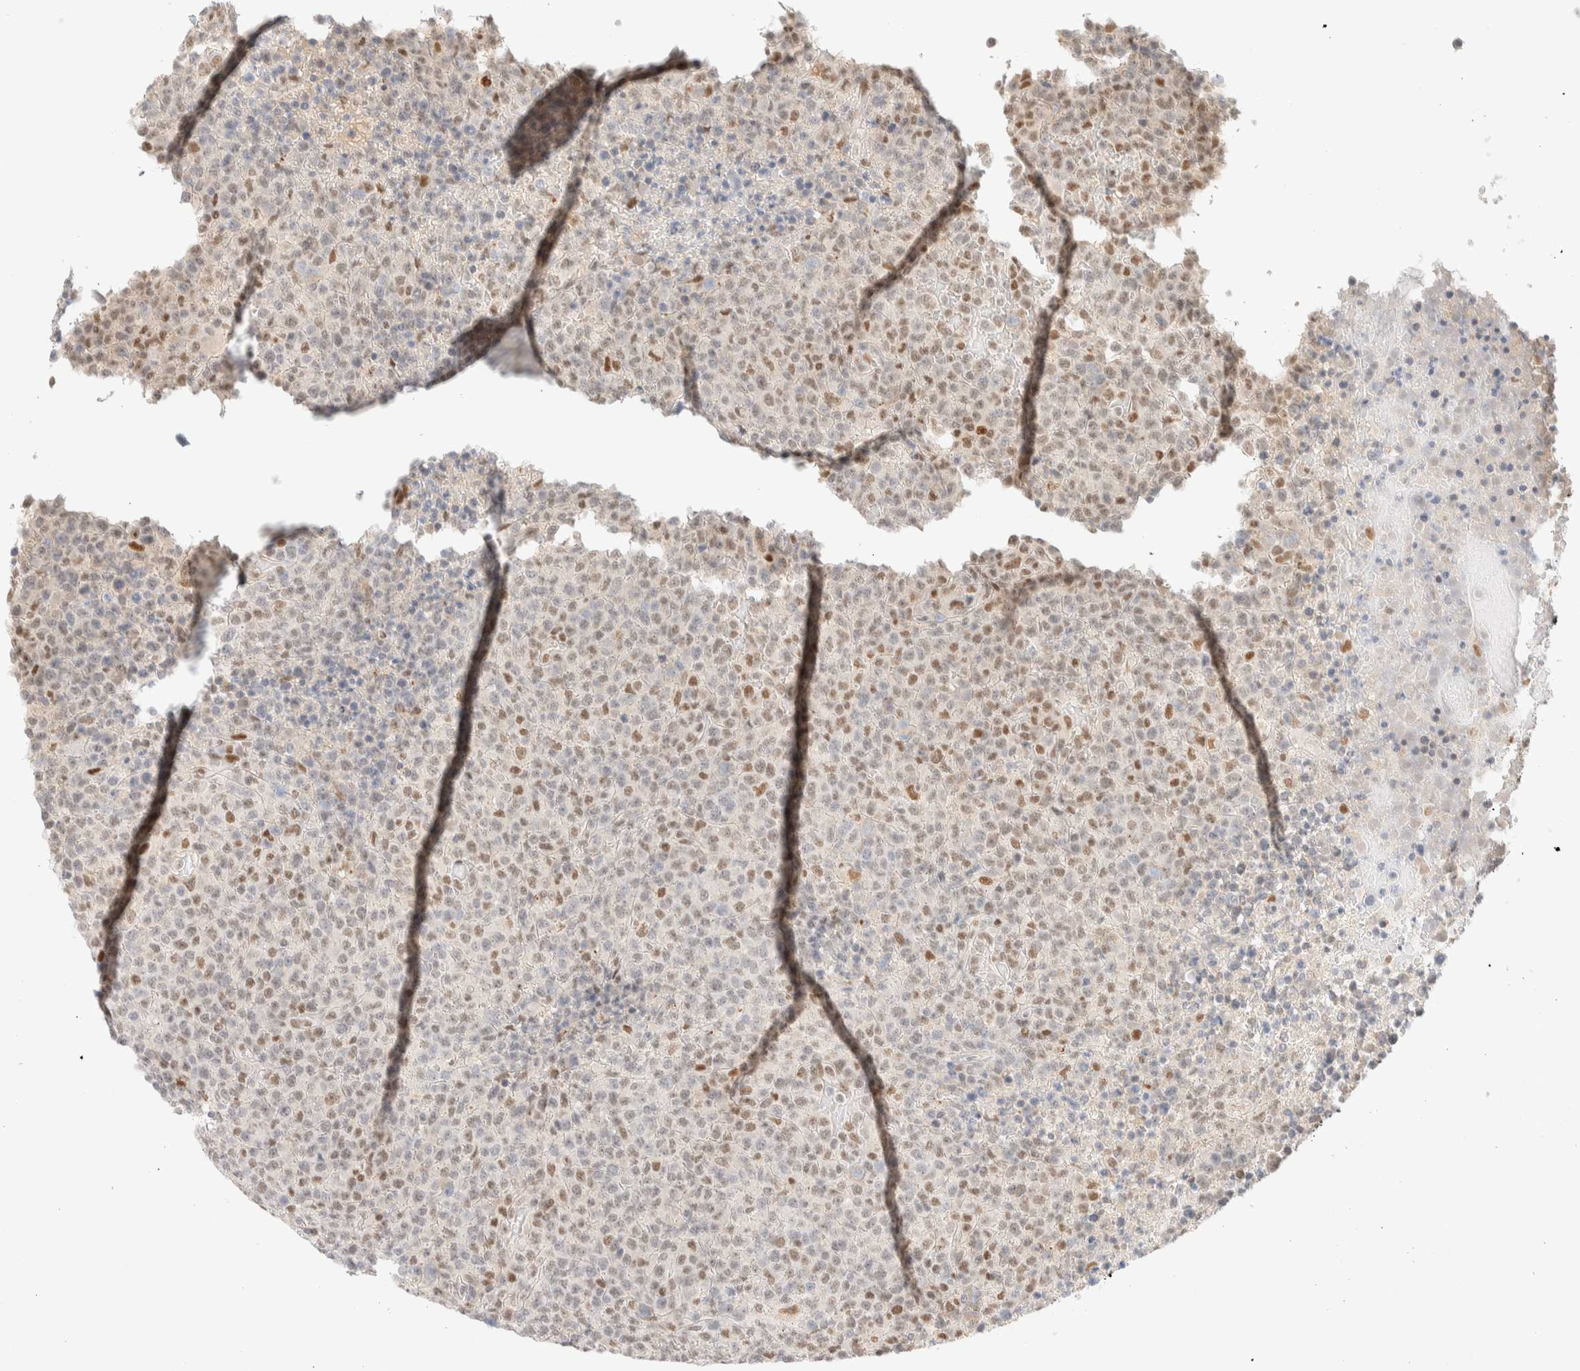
{"staining": {"intensity": "moderate", "quantity": "<25%", "location": "nuclear"}, "tissue": "lymphoma", "cell_type": "Tumor cells", "image_type": "cancer", "snomed": [{"axis": "morphology", "description": "Malignant lymphoma, non-Hodgkin's type, High grade"}, {"axis": "topography", "description": "Lymph node"}], "caption": "Immunohistochemical staining of lymphoma shows low levels of moderate nuclear expression in about <25% of tumor cells. The staining was performed using DAB (3,3'-diaminobenzidine), with brown indicating positive protein expression. Nuclei are stained blue with hematoxylin.", "gene": "PYGO2", "patient": {"sex": "male", "age": 13}}